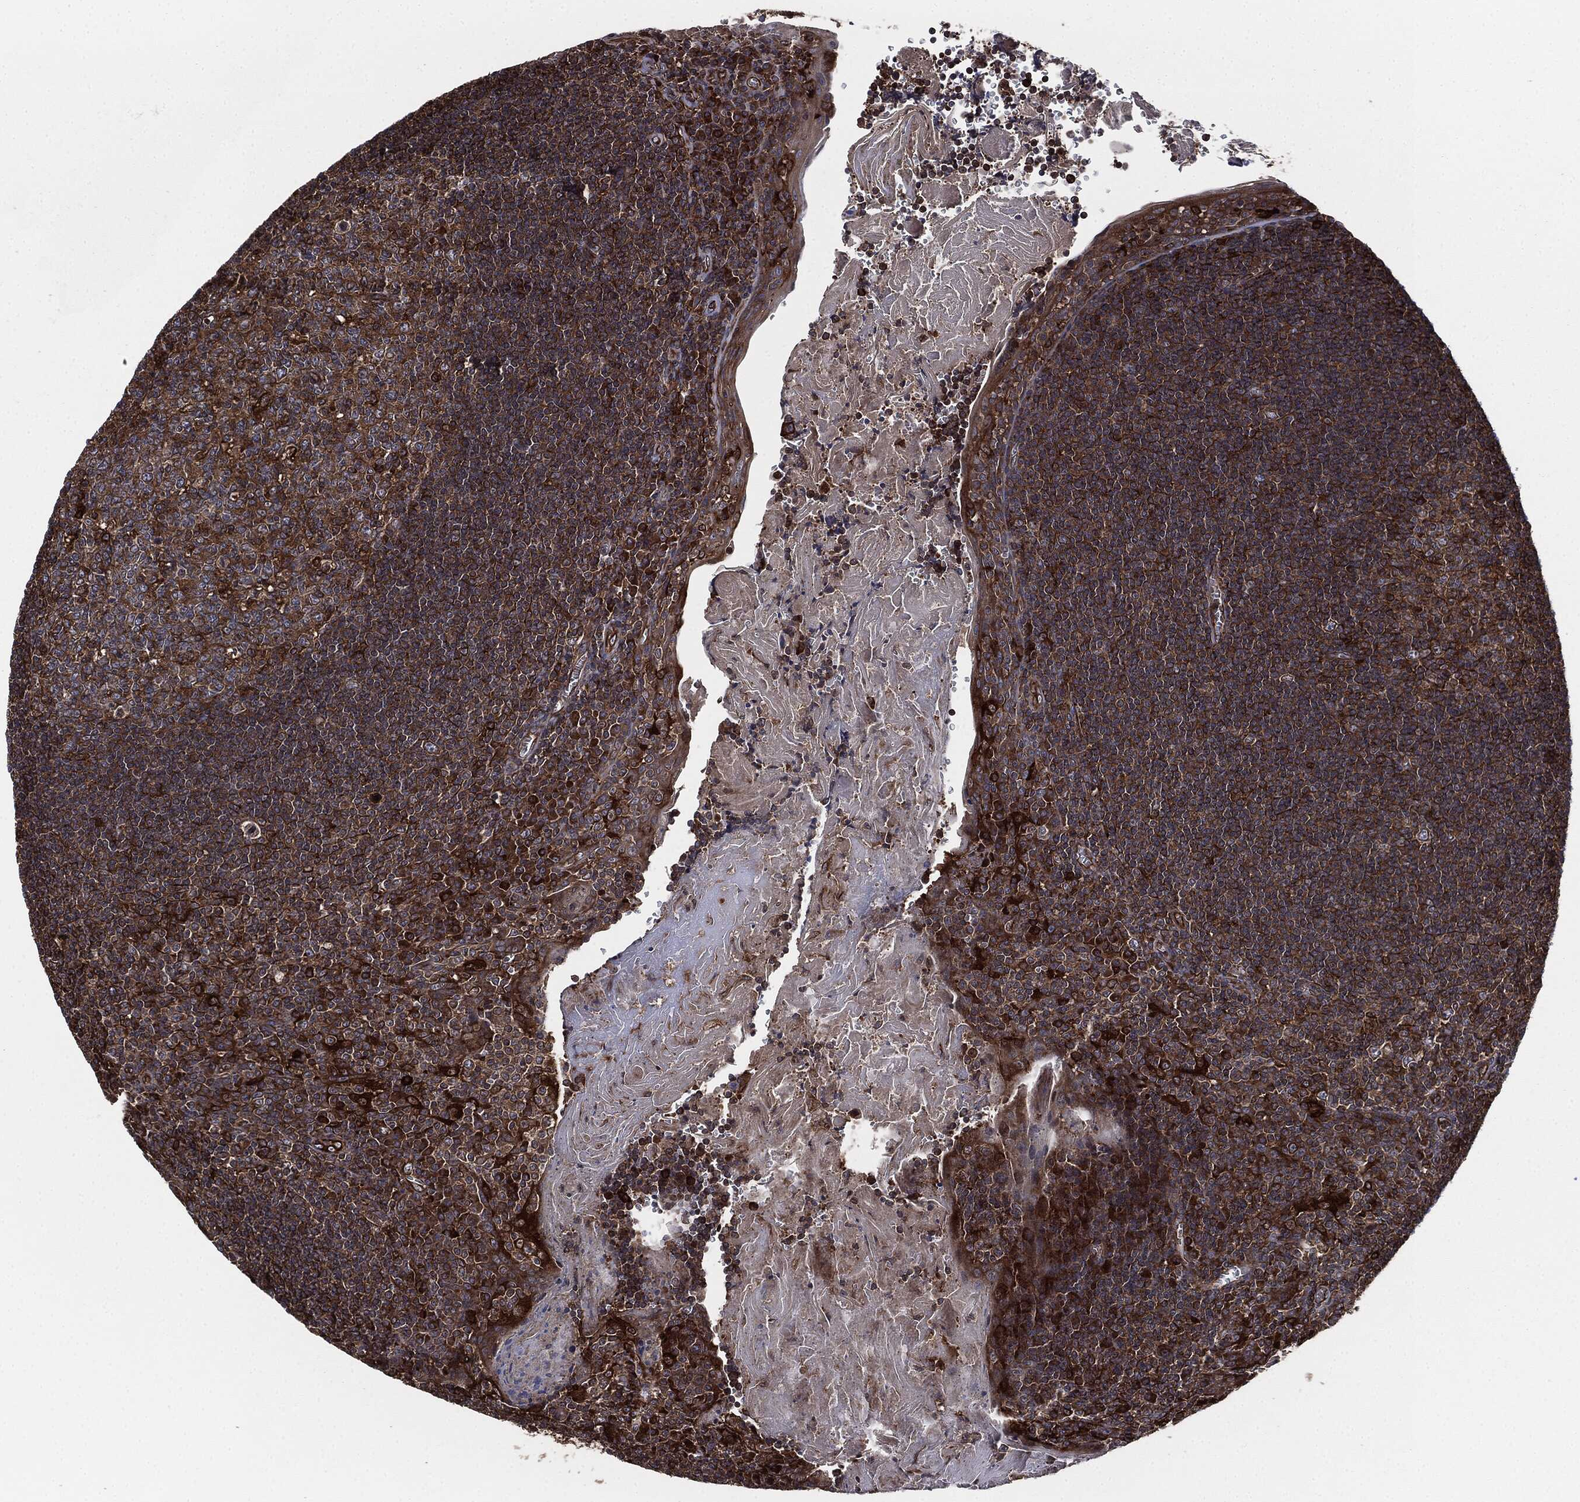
{"staining": {"intensity": "strong", "quantity": "25%-75%", "location": "cytoplasmic/membranous"}, "tissue": "tonsil", "cell_type": "Germinal center cells", "image_type": "normal", "snomed": [{"axis": "morphology", "description": "Normal tissue, NOS"}, {"axis": "morphology", "description": "Inflammation, NOS"}, {"axis": "topography", "description": "Tonsil"}], "caption": "The image reveals staining of benign tonsil, revealing strong cytoplasmic/membranous protein expression (brown color) within germinal center cells.", "gene": "RAP1GDS1", "patient": {"sex": "female", "age": 31}}